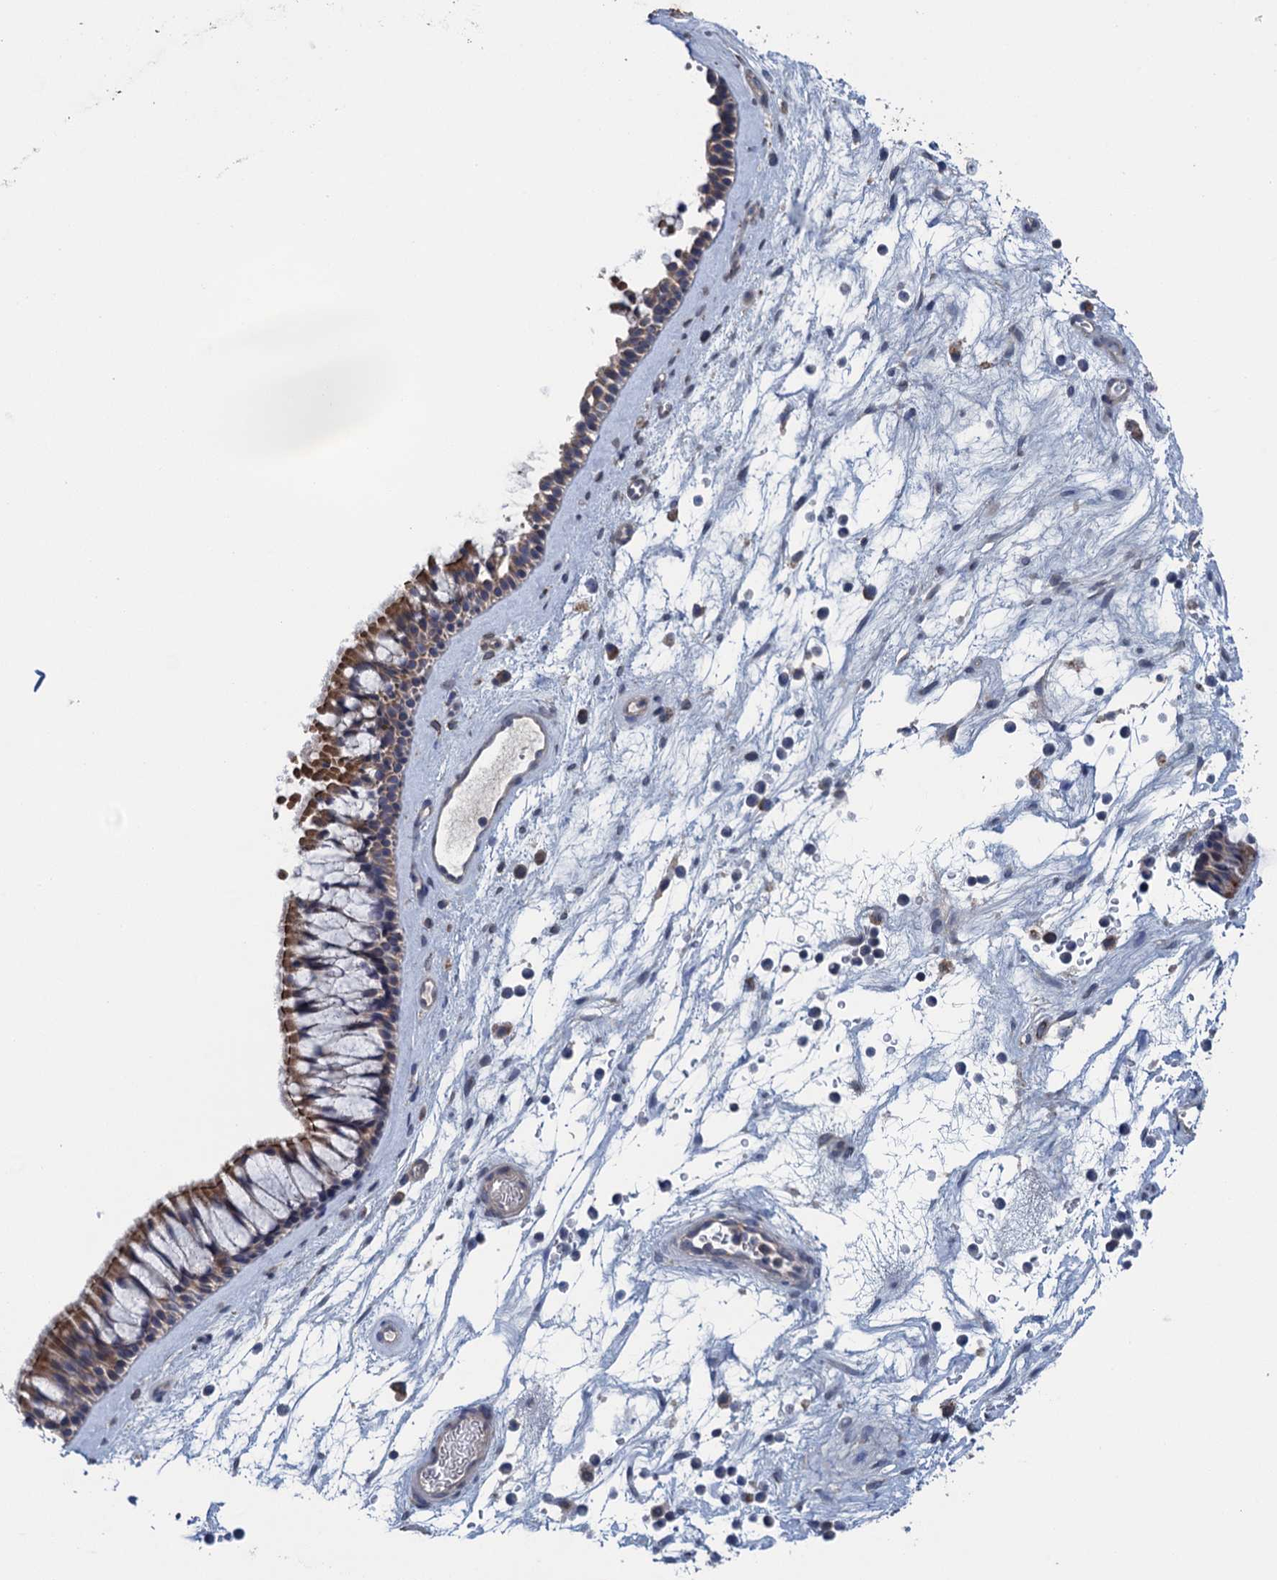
{"staining": {"intensity": "moderate", "quantity": "25%-75%", "location": "cytoplasmic/membranous"}, "tissue": "nasopharynx", "cell_type": "Respiratory epithelial cells", "image_type": "normal", "snomed": [{"axis": "morphology", "description": "Normal tissue, NOS"}, {"axis": "topography", "description": "Nasopharynx"}], "caption": "Moderate cytoplasmic/membranous expression is appreciated in about 25%-75% of respiratory epithelial cells in benign nasopharynx.", "gene": "CTU2", "patient": {"sex": "male", "age": 64}}